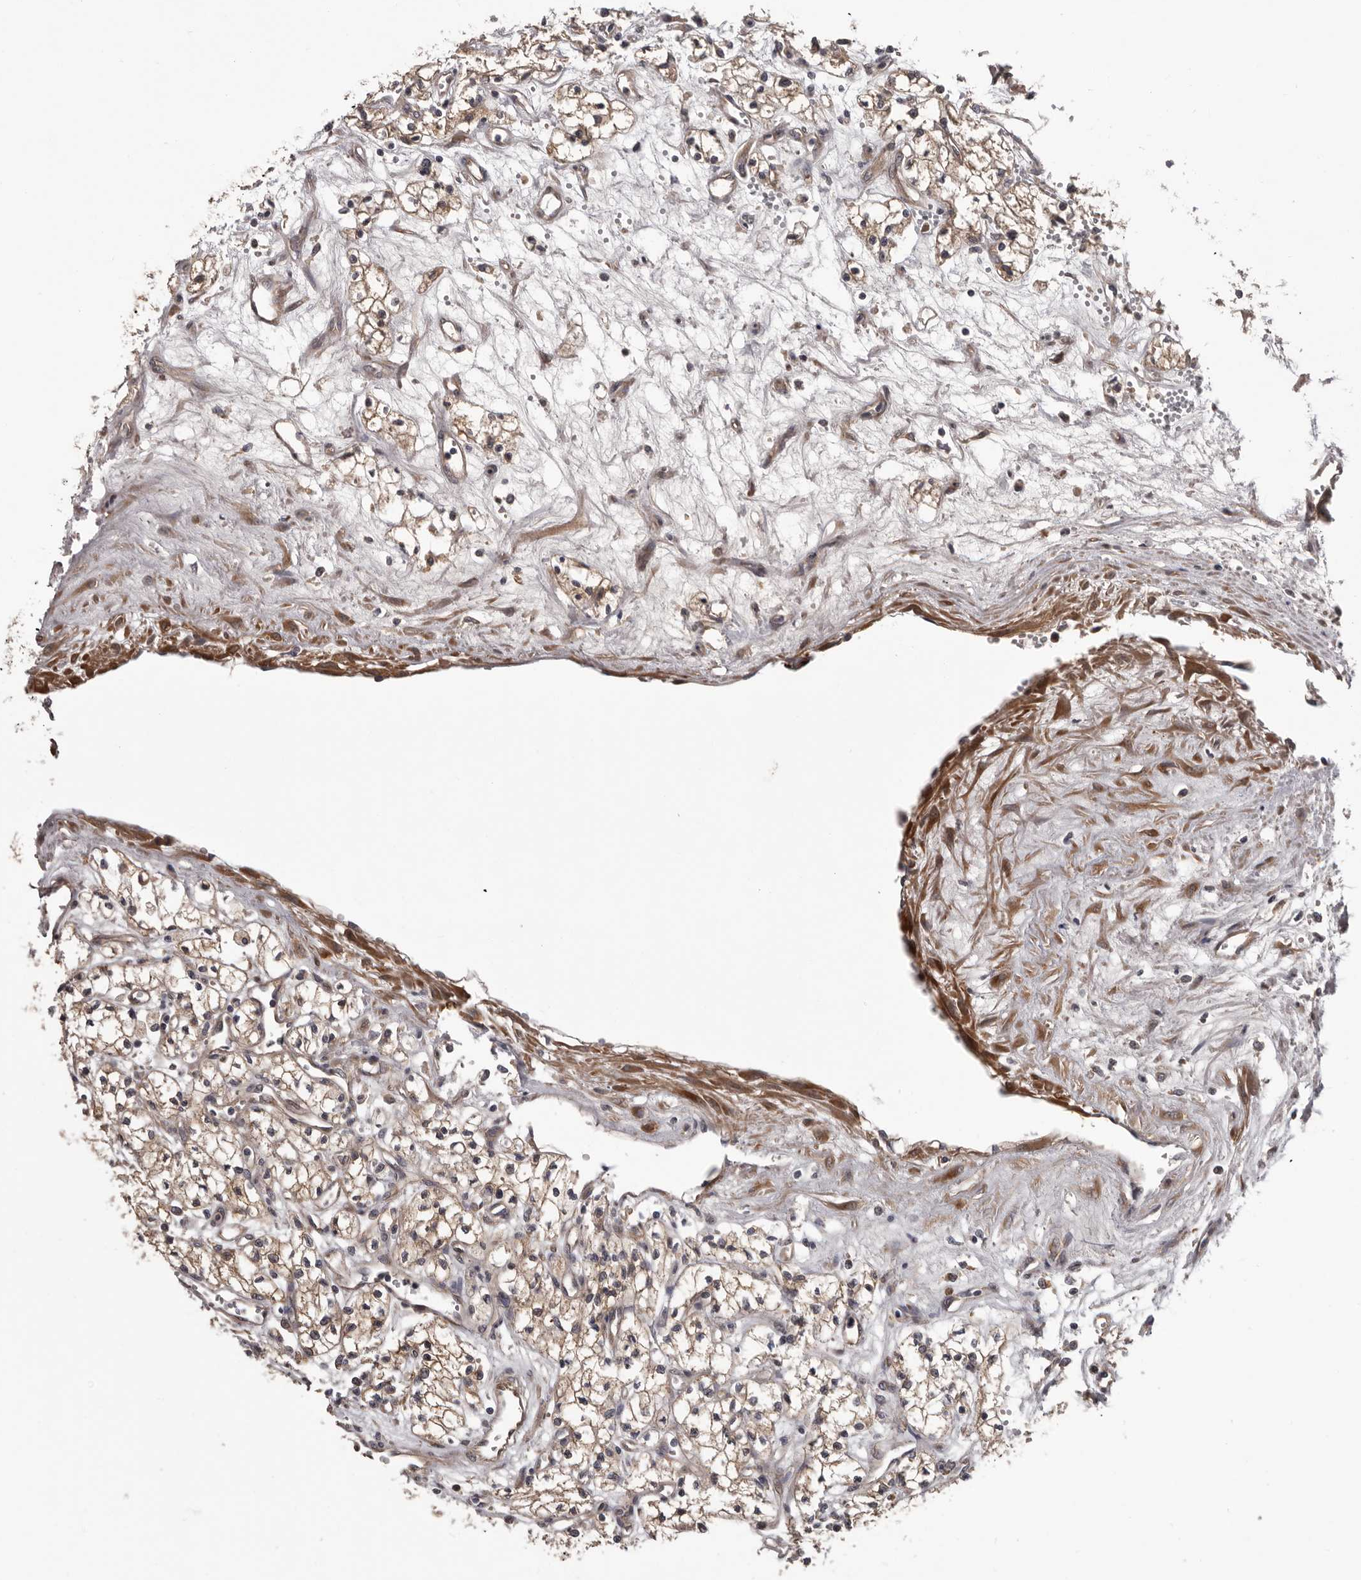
{"staining": {"intensity": "weak", "quantity": "25%-75%", "location": "cytoplasmic/membranous"}, "tissue": "renal cancer", "cell_type": "Tumor cells", "image_type": "cancer", "snomed": [{"axis": "morphology", "description": "Adenocarcinoma, NOS"}, {"axis": "topography", "description": "Kidney"}], "caption": "Human adenocarcinoma (renal) stained for a protein (brown) shows weak cytoplasmic/membranous positive staining in about 25%-75% of tumor cells.", "gene": "PRKD1", "patient": {"sex": "male", "age": 59}}